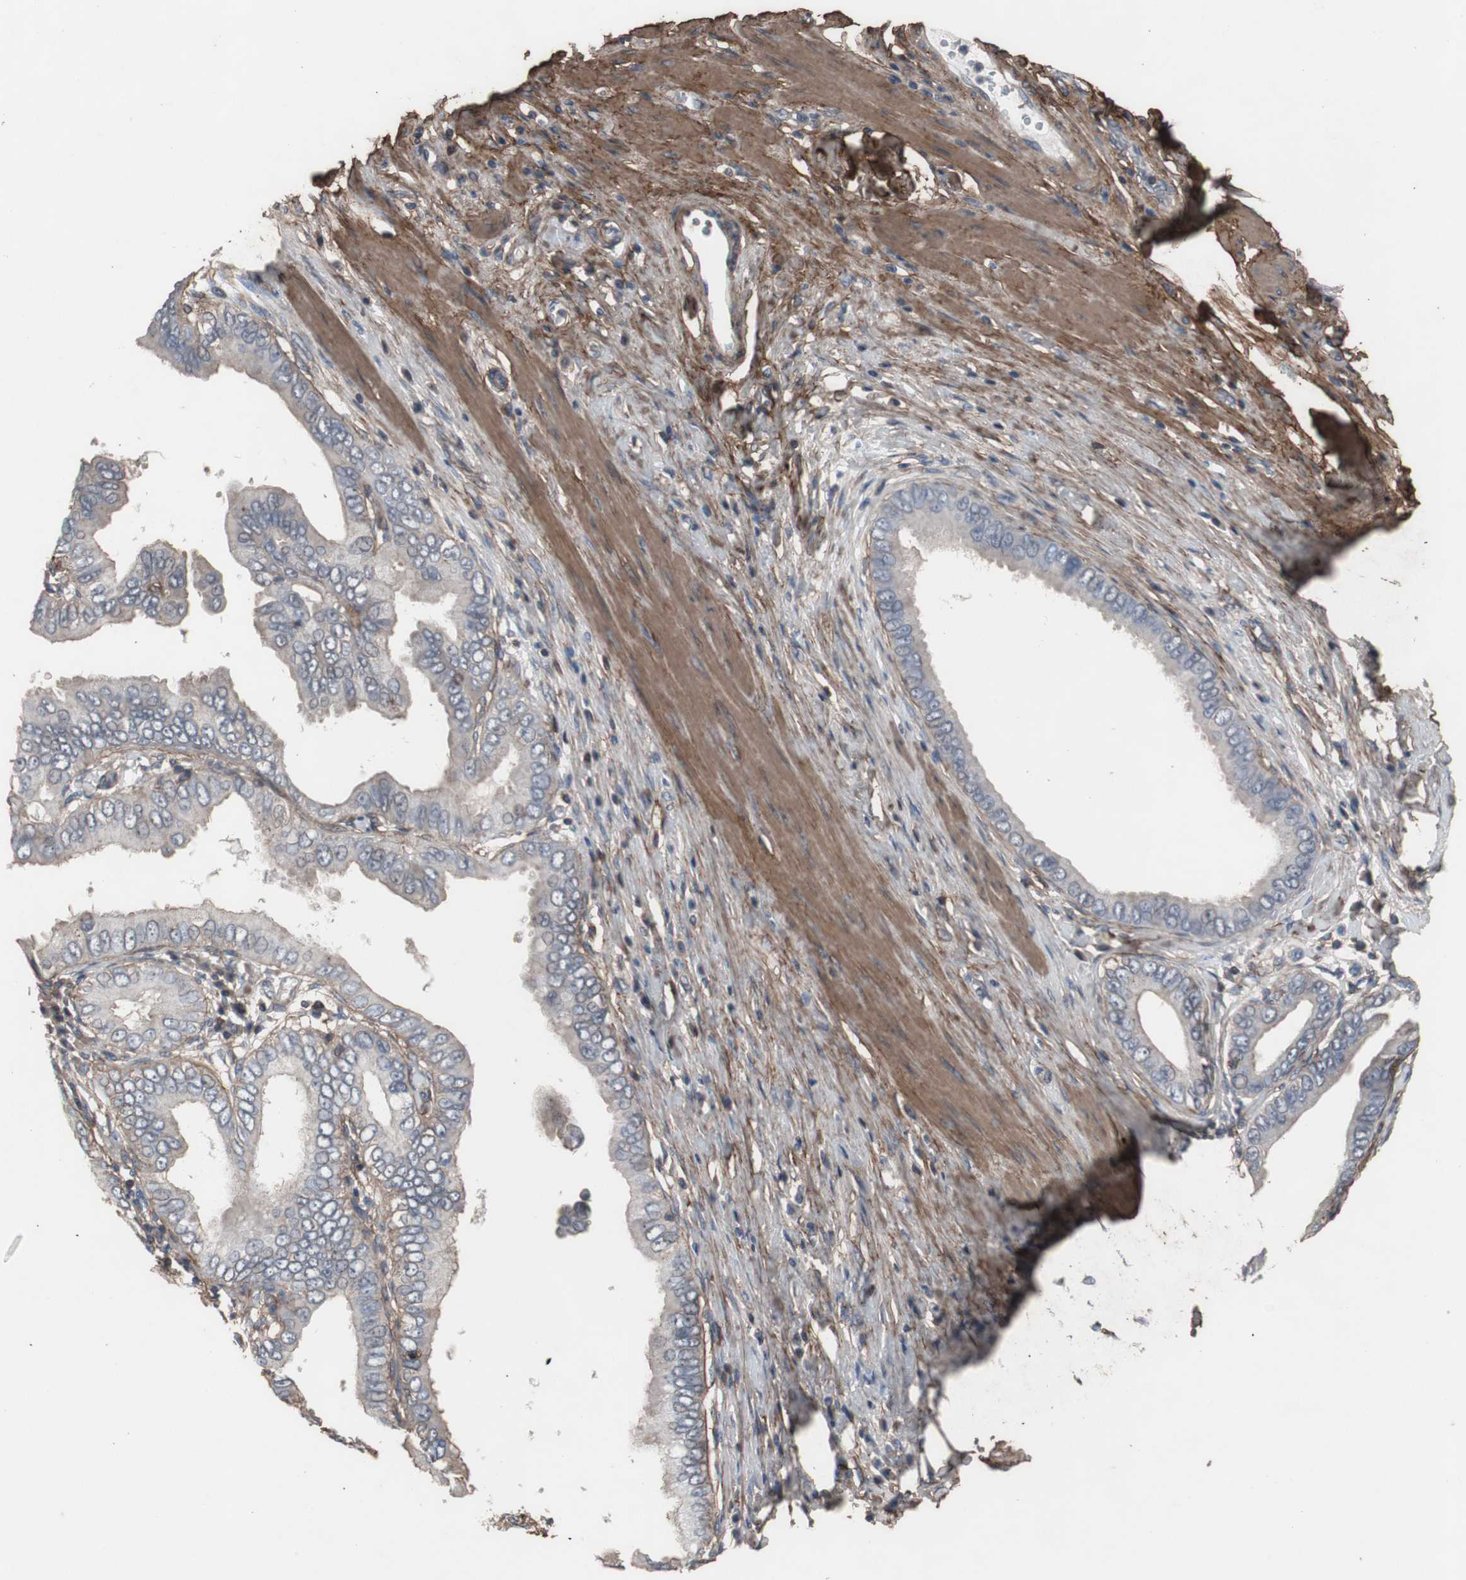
{"staining": {"intensity": "negative", "quantity": "none", "location": "none"}, "tissue": "pancreatic cancer", "cell_type": "Tumor cells", "image_type": "cancer", "snomed": [{"axis": "morphology", "description": "Normal tissue, NOS"}, {"axis": "topography", "description": "Lymph node"}], "caption": "This is a image of immunohistochemistry (IHC) staining of pancreatic cancer, which shows no staining in tumor cells.", "gene": "COL6A2", "patient": {"sex": "male", "age": 50}}